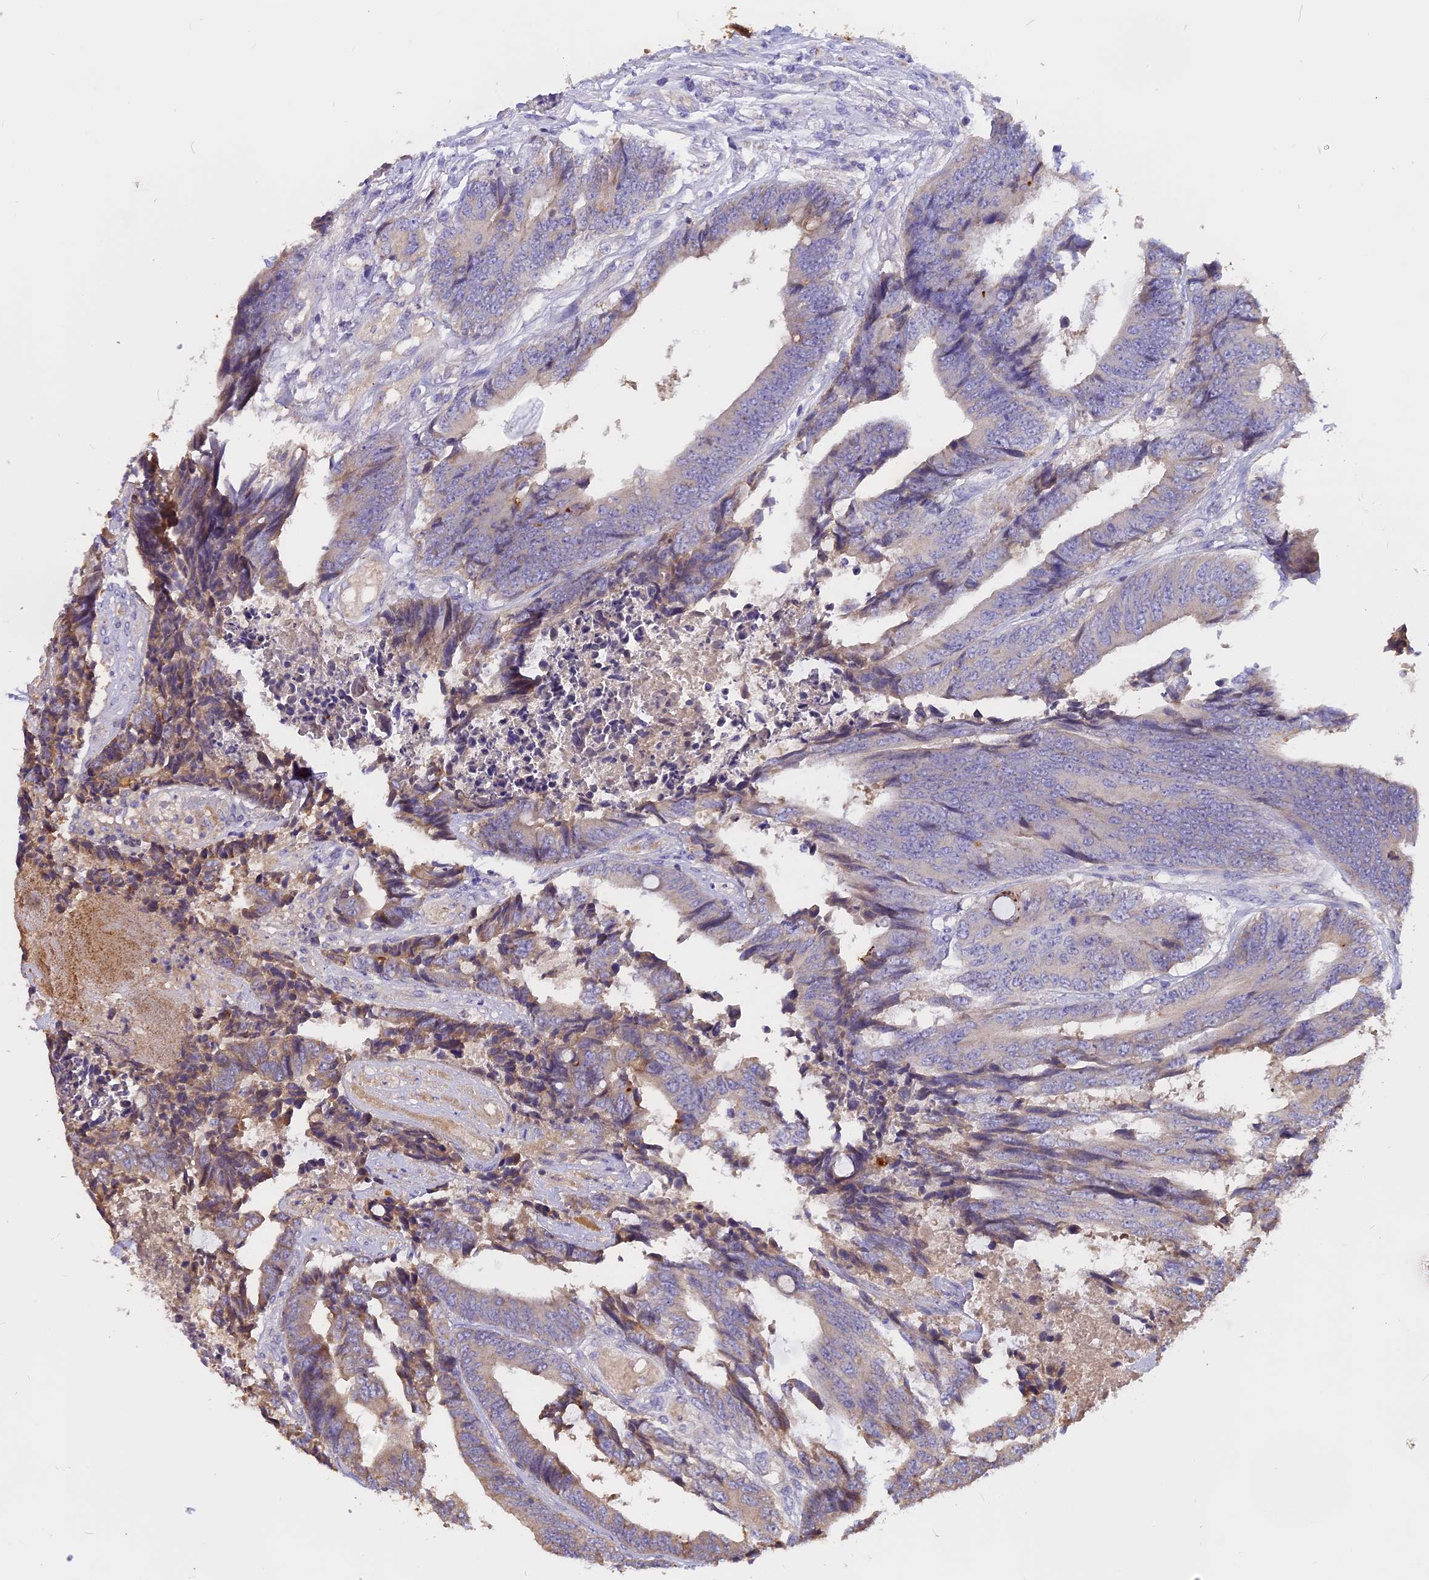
{"staining": {"intensity": "weak", "quantity": "<25%", "location": "cytoplasmic/membranous"}, "tissue": "colorectal cancer", "cell_type": "Tumor cells", "image_type": "cancer", "snomed": [{"axis": "morphology", "description": "Adenocarcinoma, NOS"}, {"axis": "topography", "description": "Rectum"}], "caption": "Immunohistochemical staining of human adenocarcinoma (colorectal) exhibits no significant positivity in tumor cells.", "gene": "WFDC2", "patient": {"sex": "male", "age": 84}}